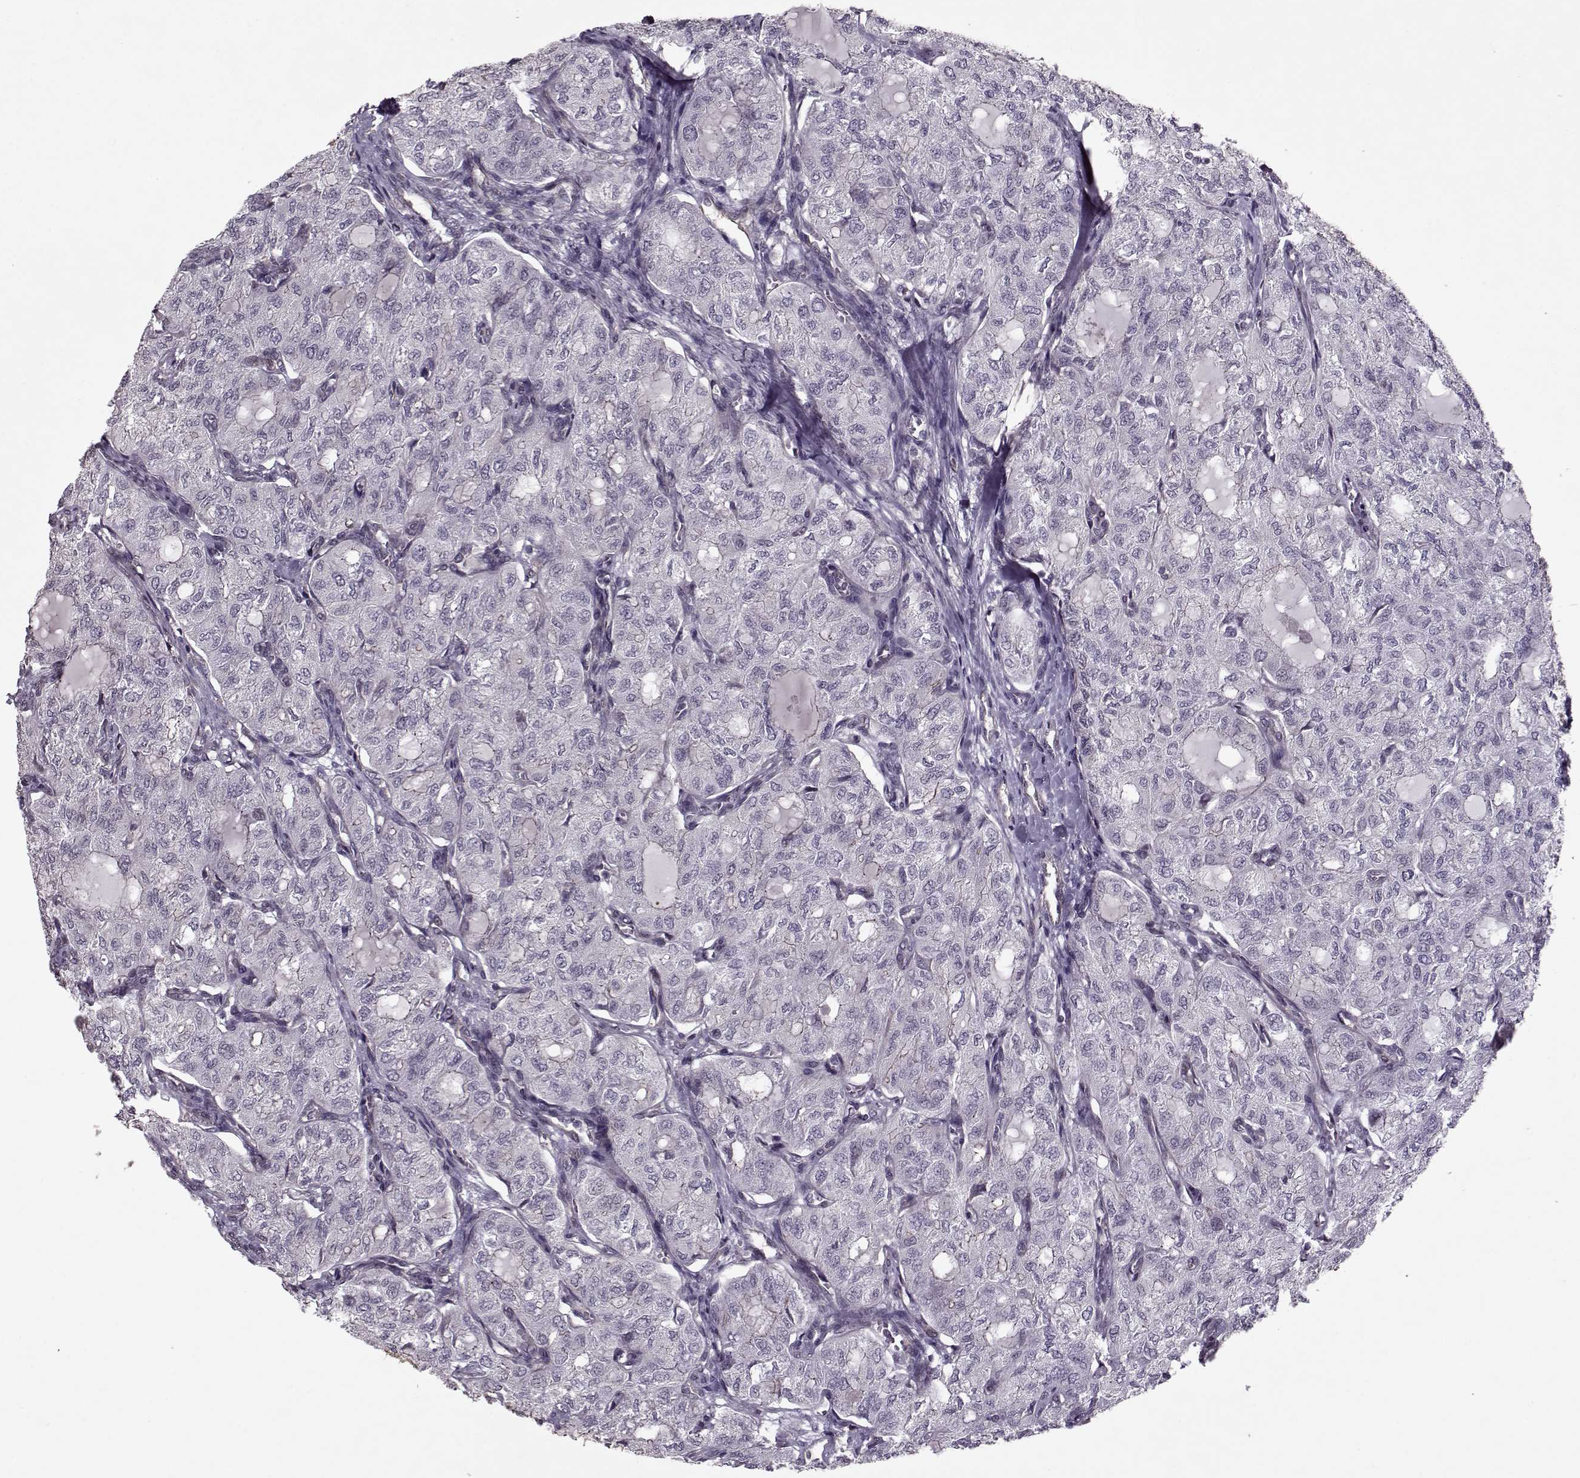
{"staining": {"intensity": "negative", "quantity": "none", "location": "none"}, "tissue": "thyroid cancer", "cell_type": "Tumor cells", "image_type": "cancer", "snomed": [{"axis": "morphology", "description": "Follicular adenoma carcinoma, NOS"}, {"axis": "topography", "description": "Thyroid gland"}], "caption": "Photomicrograph shows no protein staining in tumor cells of follicular adenoma carcinoma (thyroid) tissue.", "gene": "KRT9", "patient": {"sex": "male", "age": 75}}